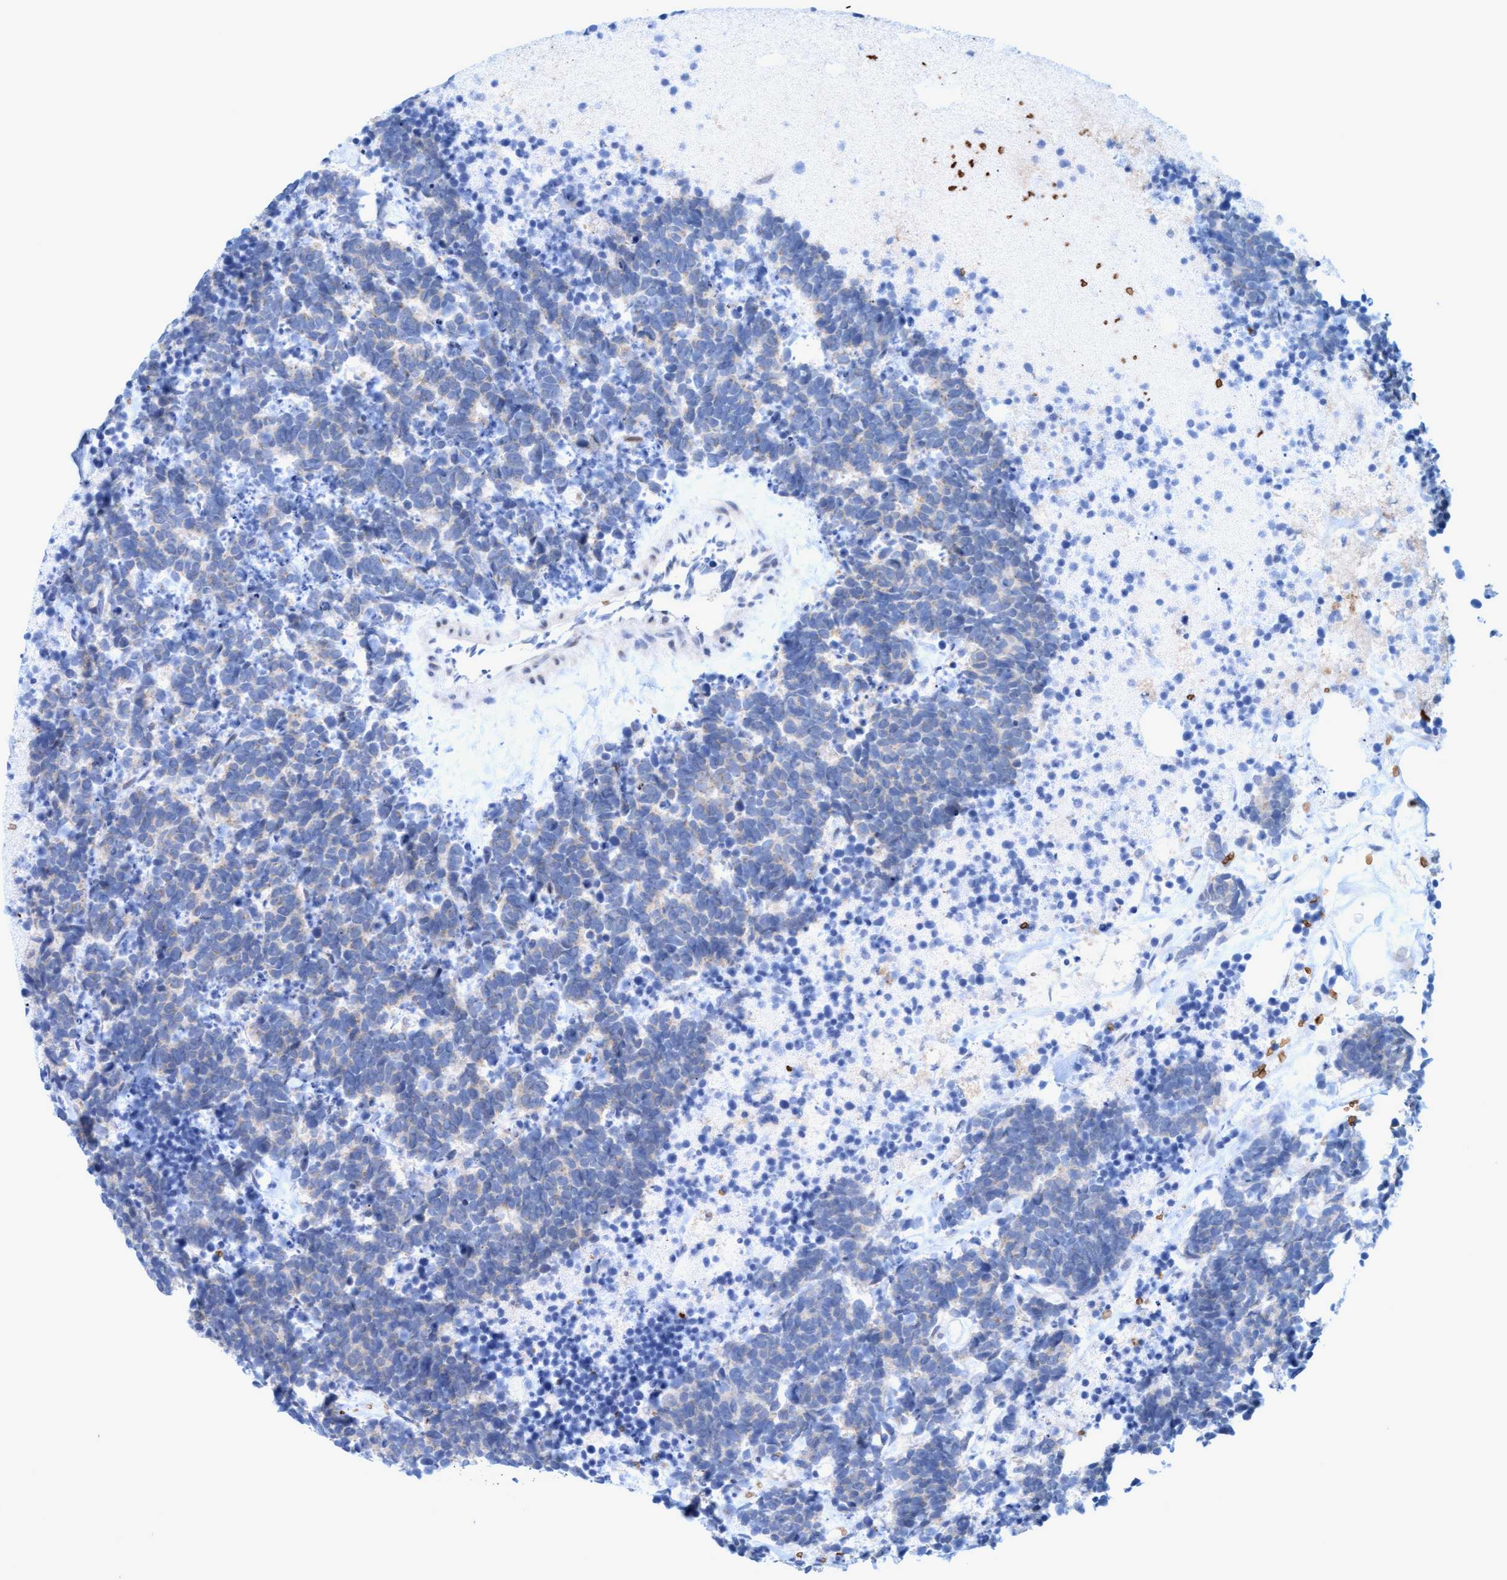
{"staining": {"intensity": "negative", "quantity": "none", "location": "none"}, "tissue": "carcinoid", "cell_type": "Tumor cells", "image_type": "cancer", "snomed": [{"axis": "morphology", "description": "Carcinoma, NOS"}, {"axis": "morphology", "description": "Carcinoid, malignant, NOS"}, {"axis": "topography", "description": "Urinary bladder"}], "caption": "Immunohistochemical staining of human malignant carcinoid shows no significant staining in tumor cells. (Immunohistochemistry (ihc), brightfield microscopy, high magnification).", "gene": "SPEM2", "patient": {"sex": "male", "age": 57}}